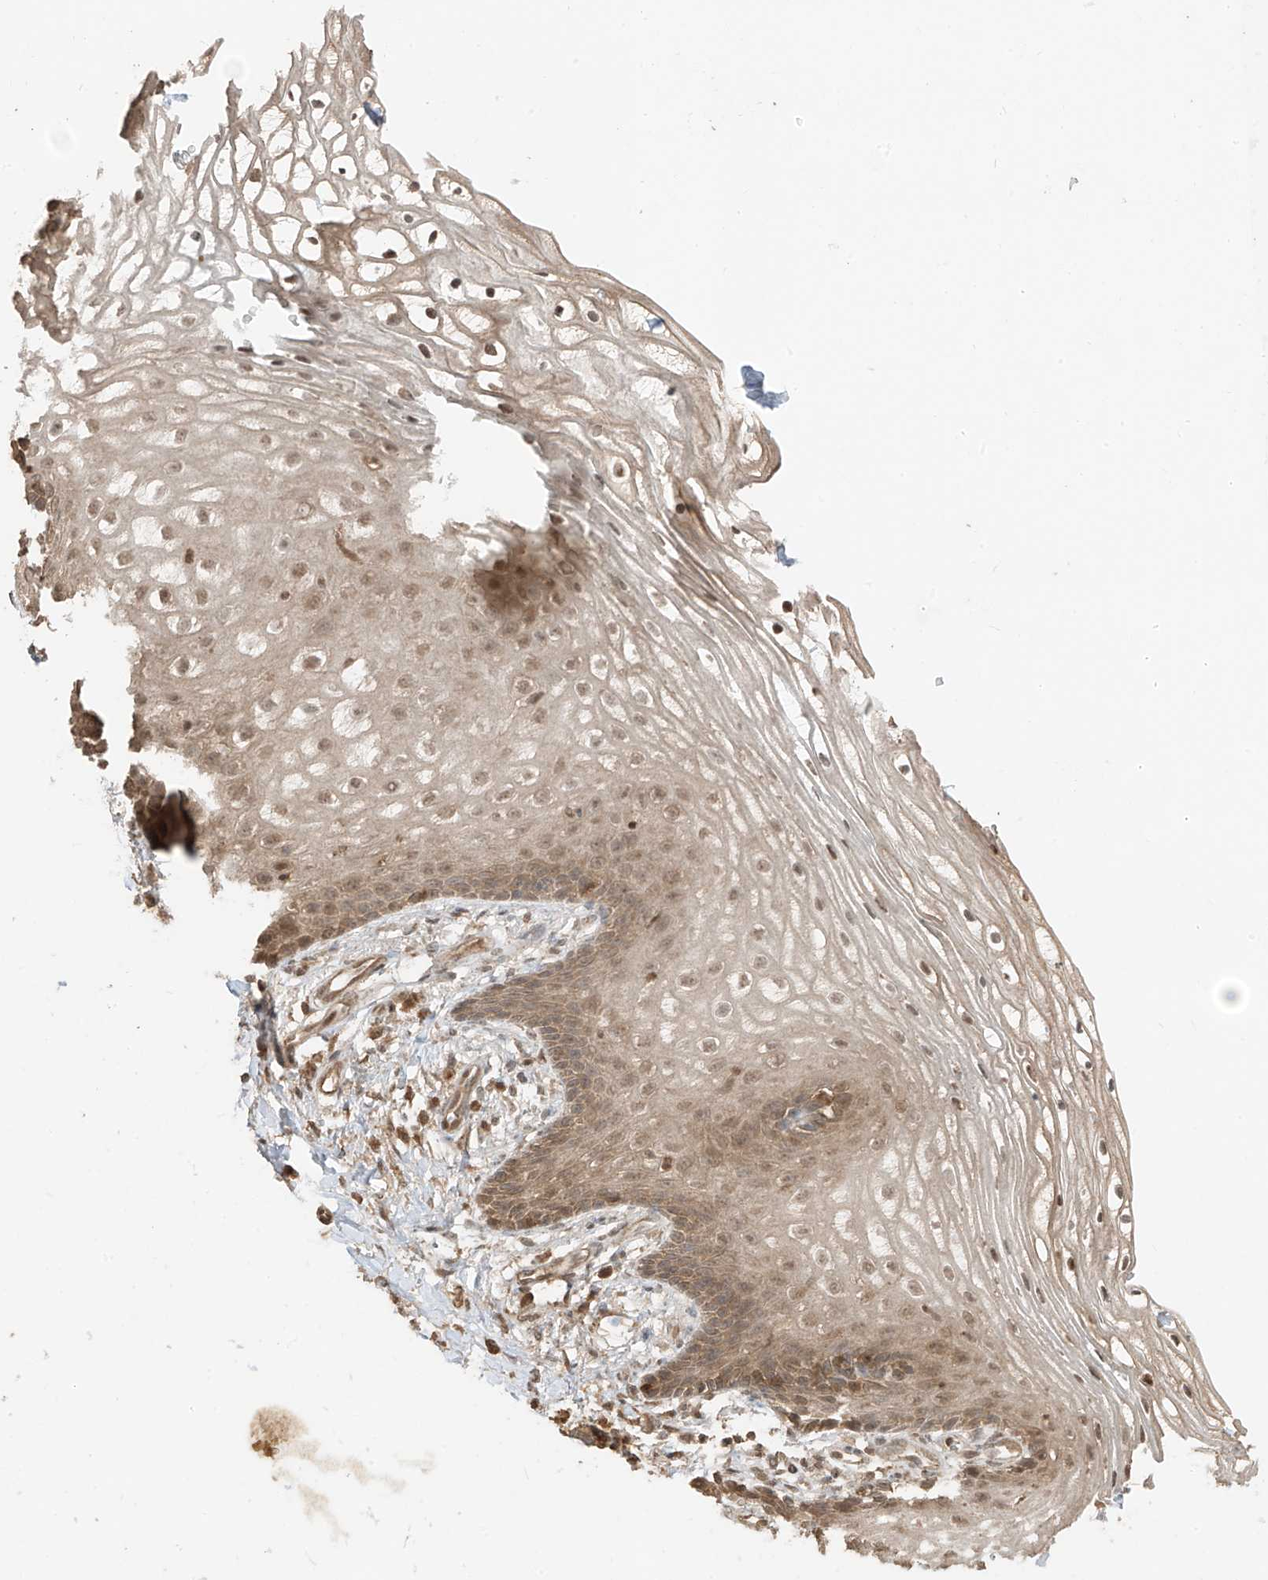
{"staining": {"intensity": "weak", "quantity": "25%-75%", "location": "cytoplasmic/membranous,nuclear"}, "tissue": "vagina", "cell_type": "Squamous epithelial cells", "image_type": "normal", "snomed": [{"axis": "morphology", "description": "Normal tissue, NOS"}, {"axis": "topography", "description": "Vagina"}], "caption": "A micrograph of vagina stained for a protein displays weak cytoplasmic/membranous,nuclear brown staining in squamous epithelial cells.", "gene": "COLGALT2", "patient": {"sex": "female", "age": 60}}